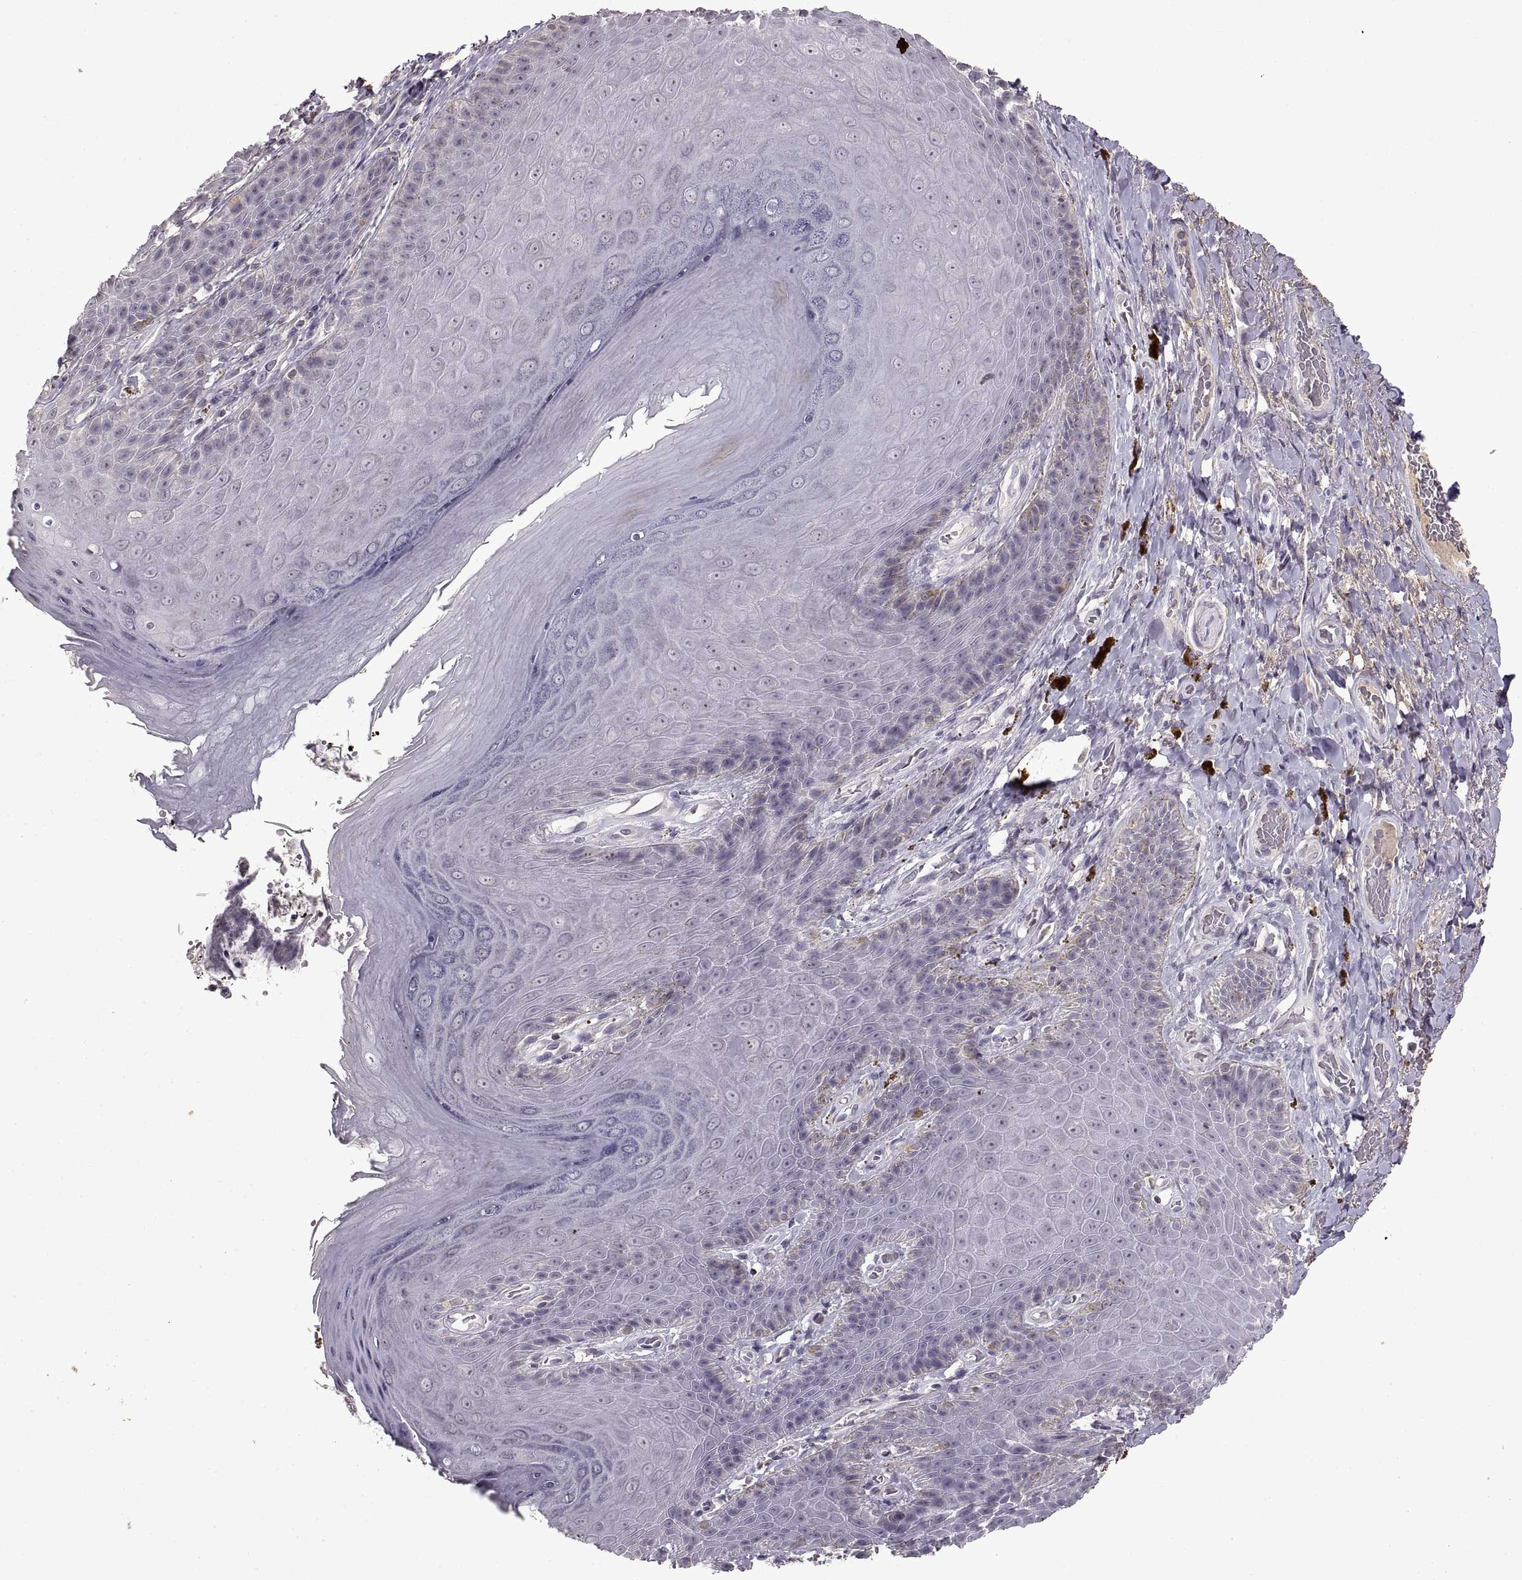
{"staining": {"intensity": "negative", "quantity": "none", "location": "none"}, "tissue": "skin", "cell_type": "Epidermal cells", "image_type": "normal", "snomed": [{"axis": "morphology", "description": "Normal tissue, NOS"}, {"axis": "topography", "description": "Skeletal muscle"}, {"axis": "topography", "description": "Anal"}, {"axis": "topography", "description": "Peripheral nerve tissue"}], "caption": "IHC photomicrograph of unremarkable skin stained for a protein (brown), which shows no positivity in epidermal cells. (DAB (3,3'-diaminobenzidine) IHC, high magnification).", "gene": "ADAM11", "patient": {"sex": "male", "age": 53}}